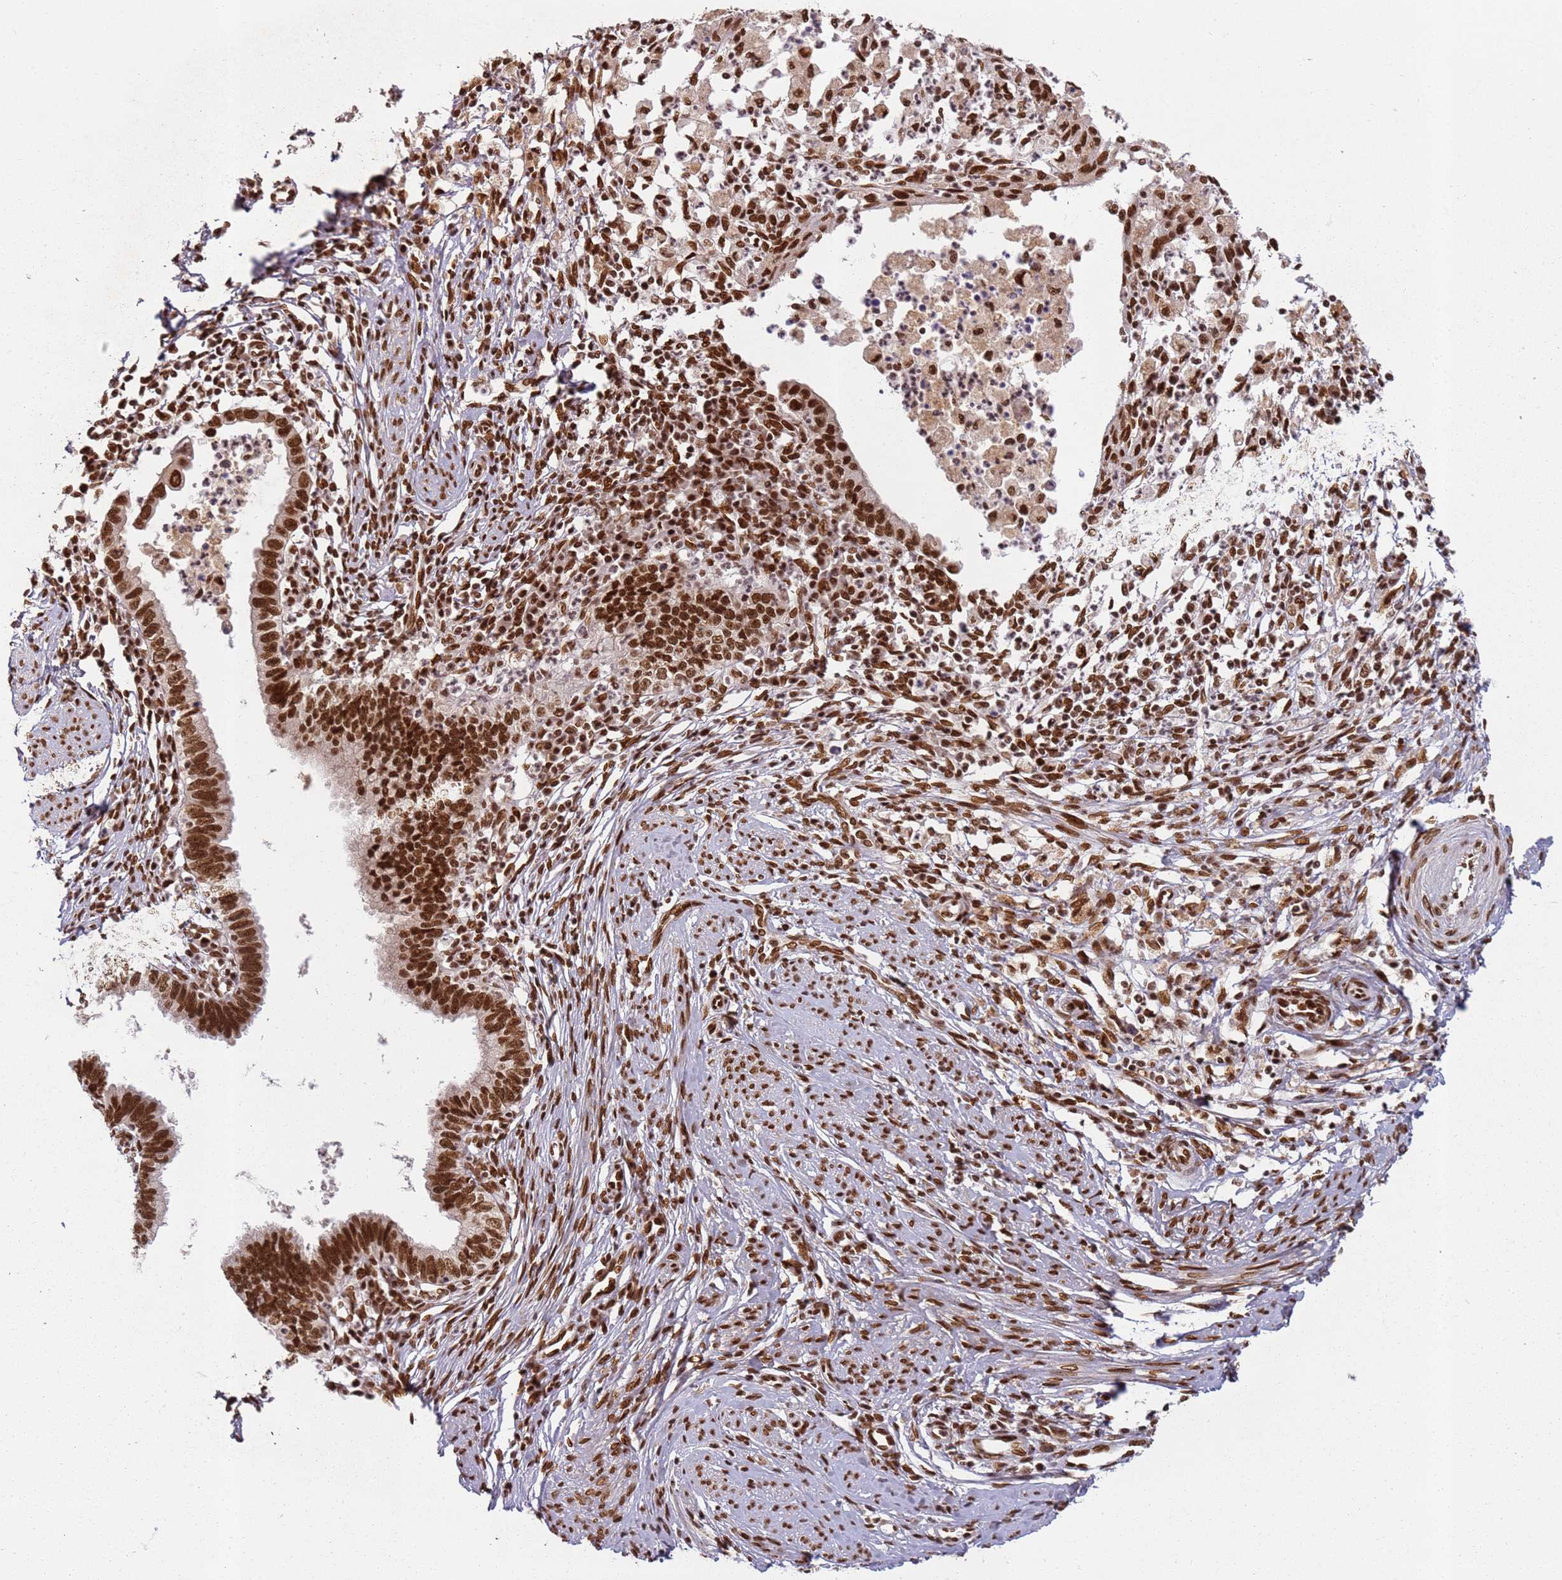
{"staining": {"intensity": "strong", "quantity": ">75%", "location": "nuclear"}, "tissue": "cervical cancer", "cell_type": "Tumor cells", "image_type": "cancer", "snomed": [{"axis": "morphology", "description": "Adenocarcinoma, NOS"}, {"axis": "topography", "description": "Cervix"}], "caption": "Protein expression analysis of human cervical cancer reveals strong nuclear staining in approximately >75% of tumor cells.", "gene": "TENT4A", "patient": {"sex": "female", "age": 36}}